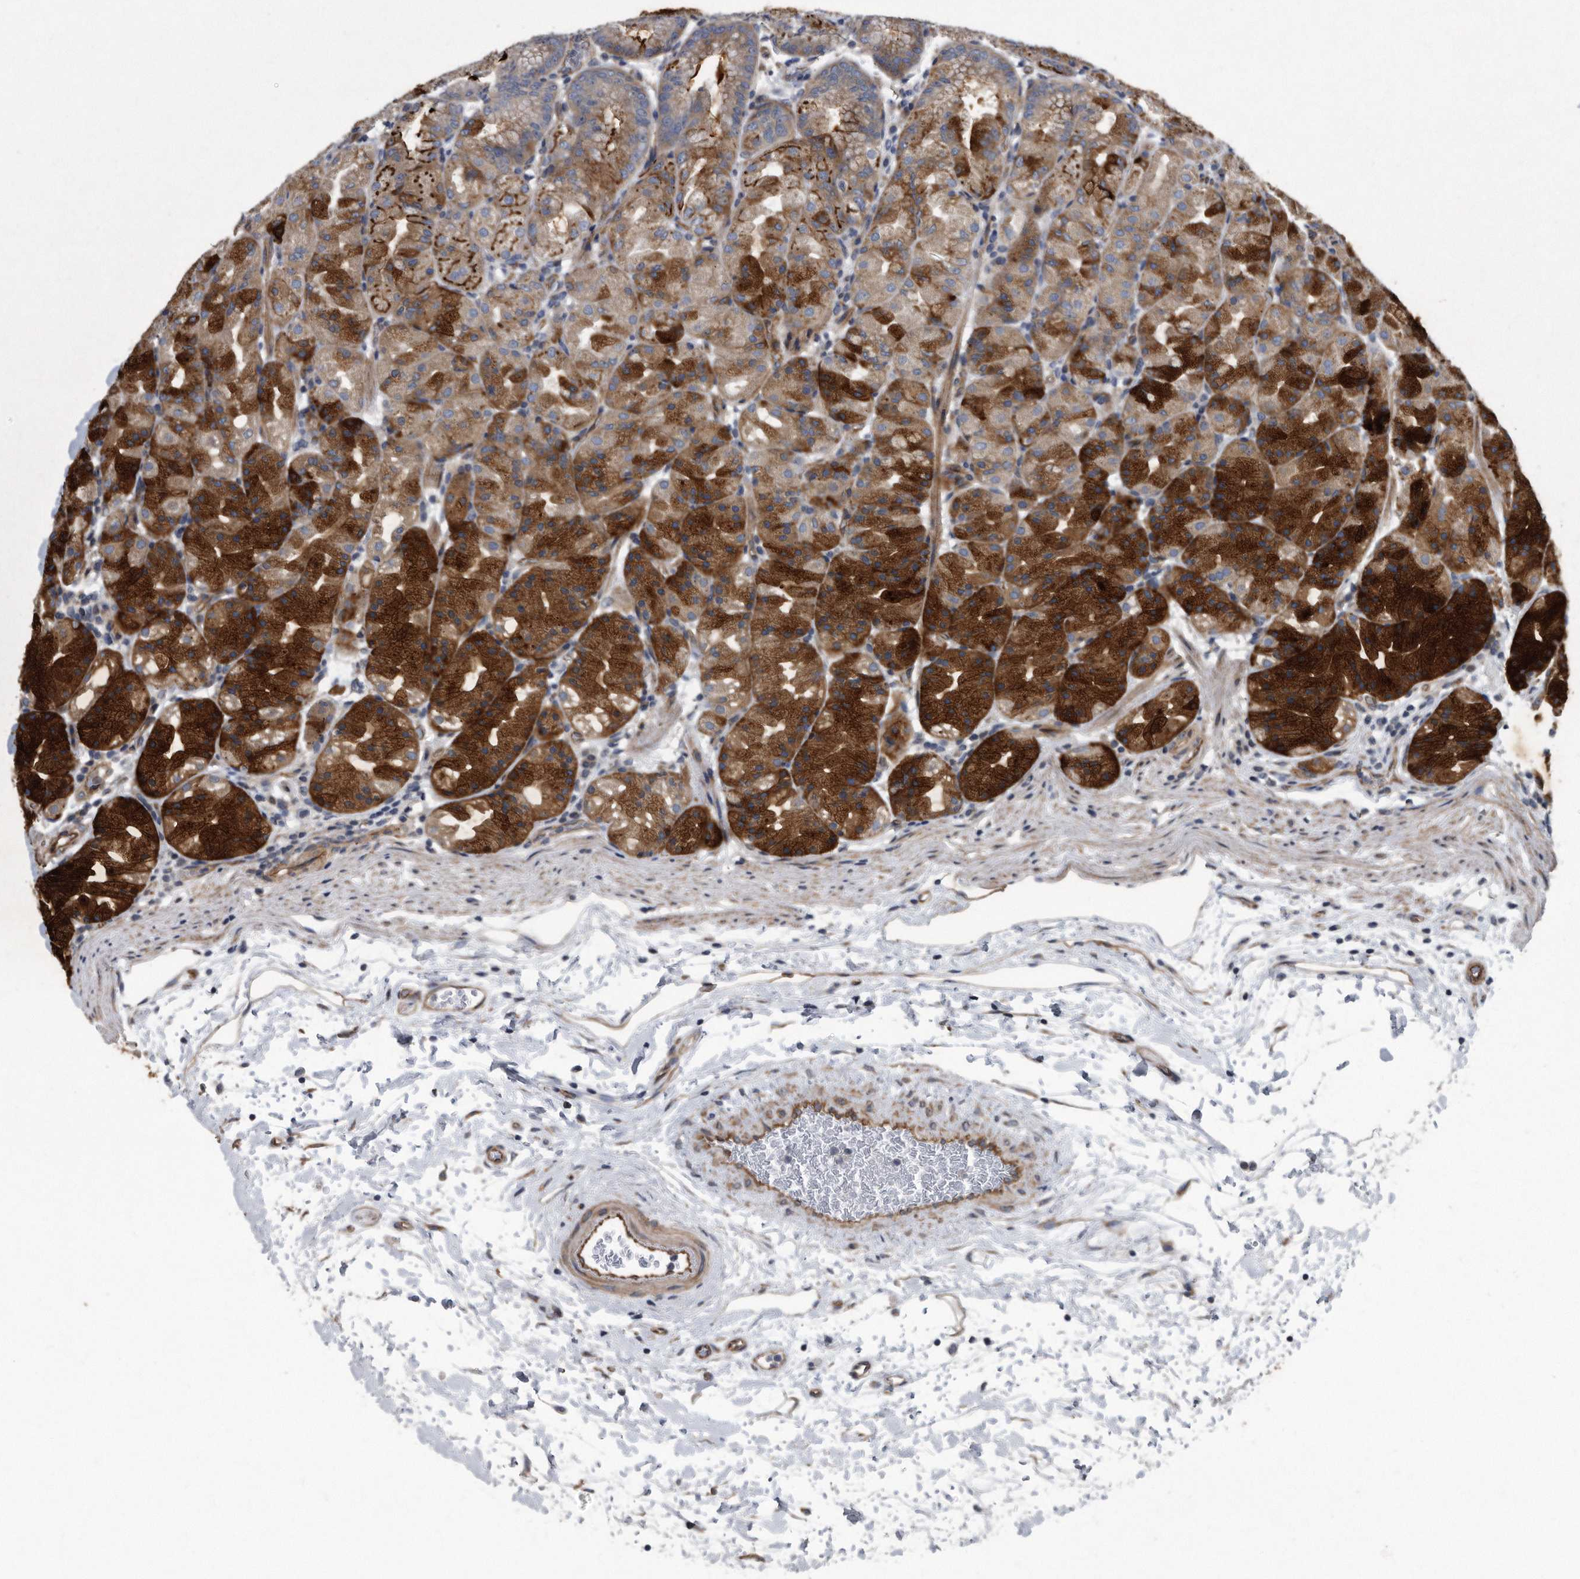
{"staining": {"intensity": "strong", "quantity": "25%-75%", "location": "cytoplasmic/membranous"}, "tissue": "stomach", "cell_type": "Glandular cells", "image_type": "normal", "snomed": [{"axis": "morphology", "description": "Normal tissue, NOS"}, {"axis": "topography", "description": "Stomach, upper"}], "caption": "The micrograph shows staining of normal stomach, revealing strong cytoplasmic/membranous protein expression (brown color) within glandular cells.", "gene": "ARMCX1", "patient": {"sex": "male", "age": 48}}